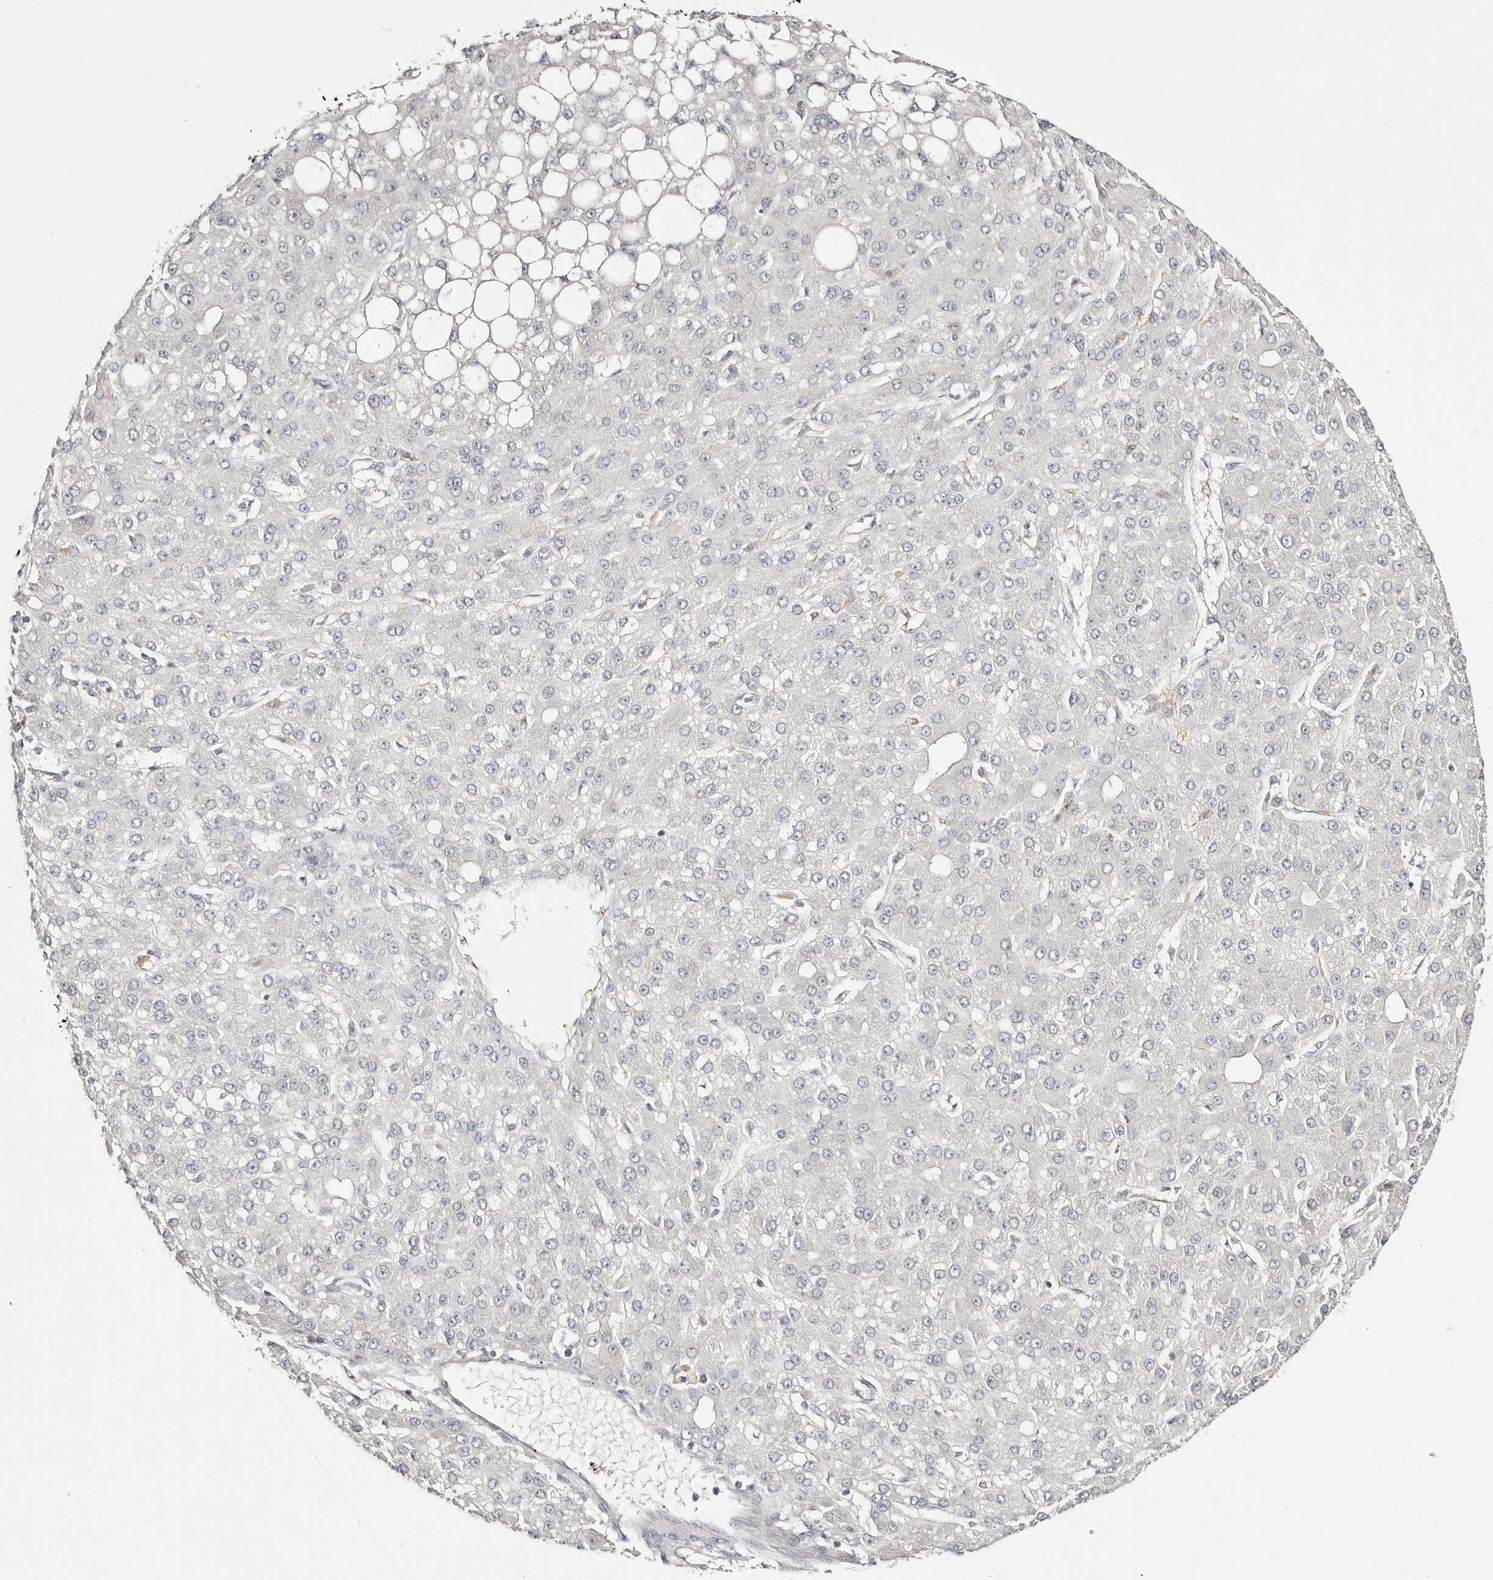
{"staining": {"intensity": "negative", "quantity": "none", "location": "none"}, "tissue": "liver cancer", "cell_type": "Tumor cells", "image_type": "cancer", "snomed": [{"axis": "morphology", "description": "Carcinoma, Hepatocellular, NOS"}, {"axis": "topography", "description": "Liver"}], "caption": "A micrograph of human liver hepatocellular carcinoma is negative for staining in tumor cells.", "gene": "STAT5A", "patient": {"sex": "male", "age": 67}}